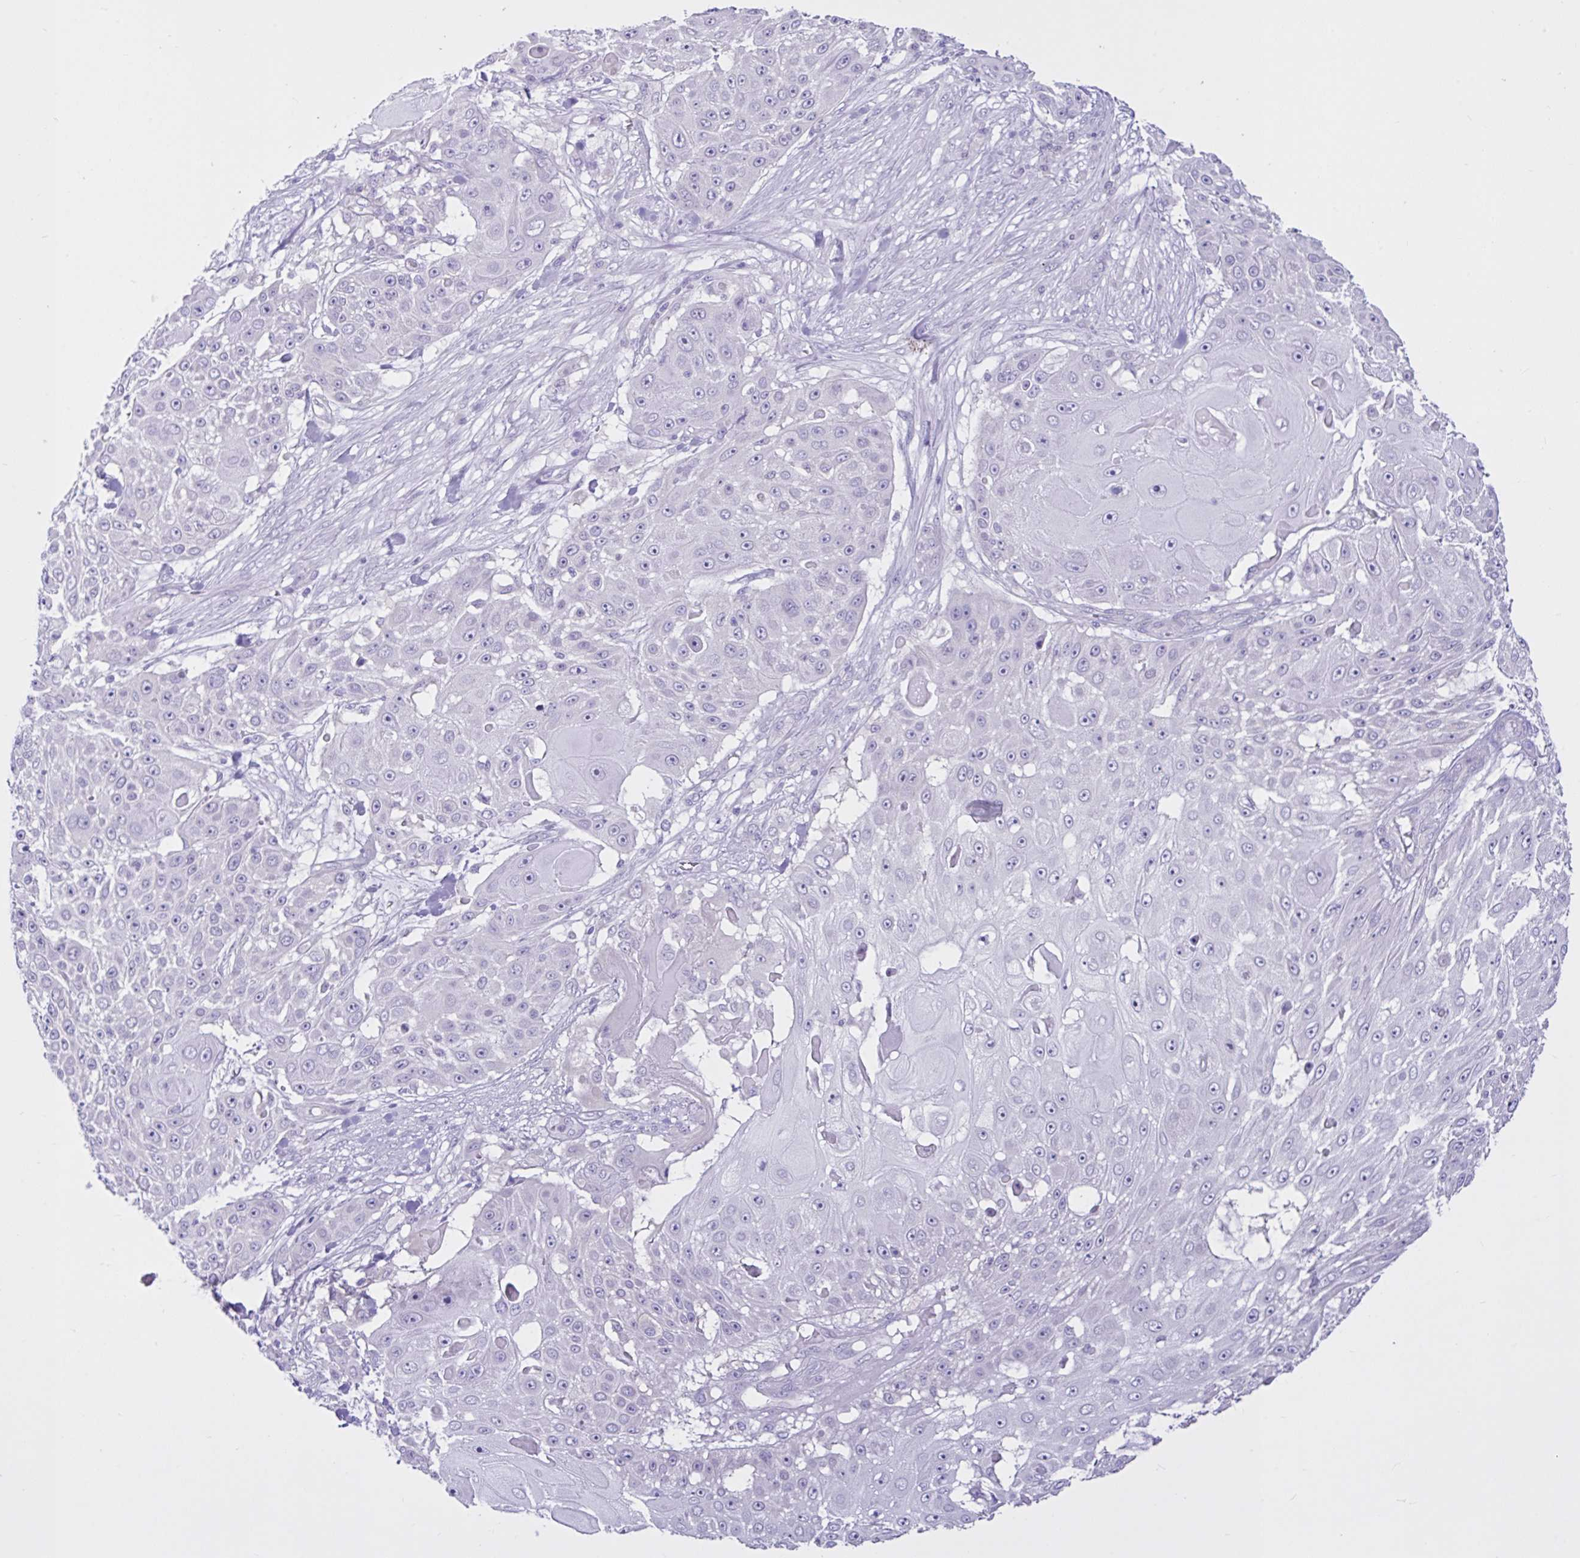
{"staining": {"intensity": "negative", "quantity": "none", "location": "none"}, "tissue": "skin cancer", "cell_type": "Tumor cells", "image_type": "cancer", "snomed": [{"axis": "morphology", "description": "Squamous cell carcinoma, NOS"}, {"axis": "topography", "description": "Skin"}], "caption": "High magnification brightfield microscopy of squamous cell carcinoma (skin) stained with DAB (3,3'-diaminobenzidine) (brown) and counterstained with hematoxylin (blue): tumor cells show no significant staining. (Immunohistochemistry (ihc), brightfield microscopy, high magnification).", "gene": "CYP19A1", "patient": {"sex": "female", "age": 86}}